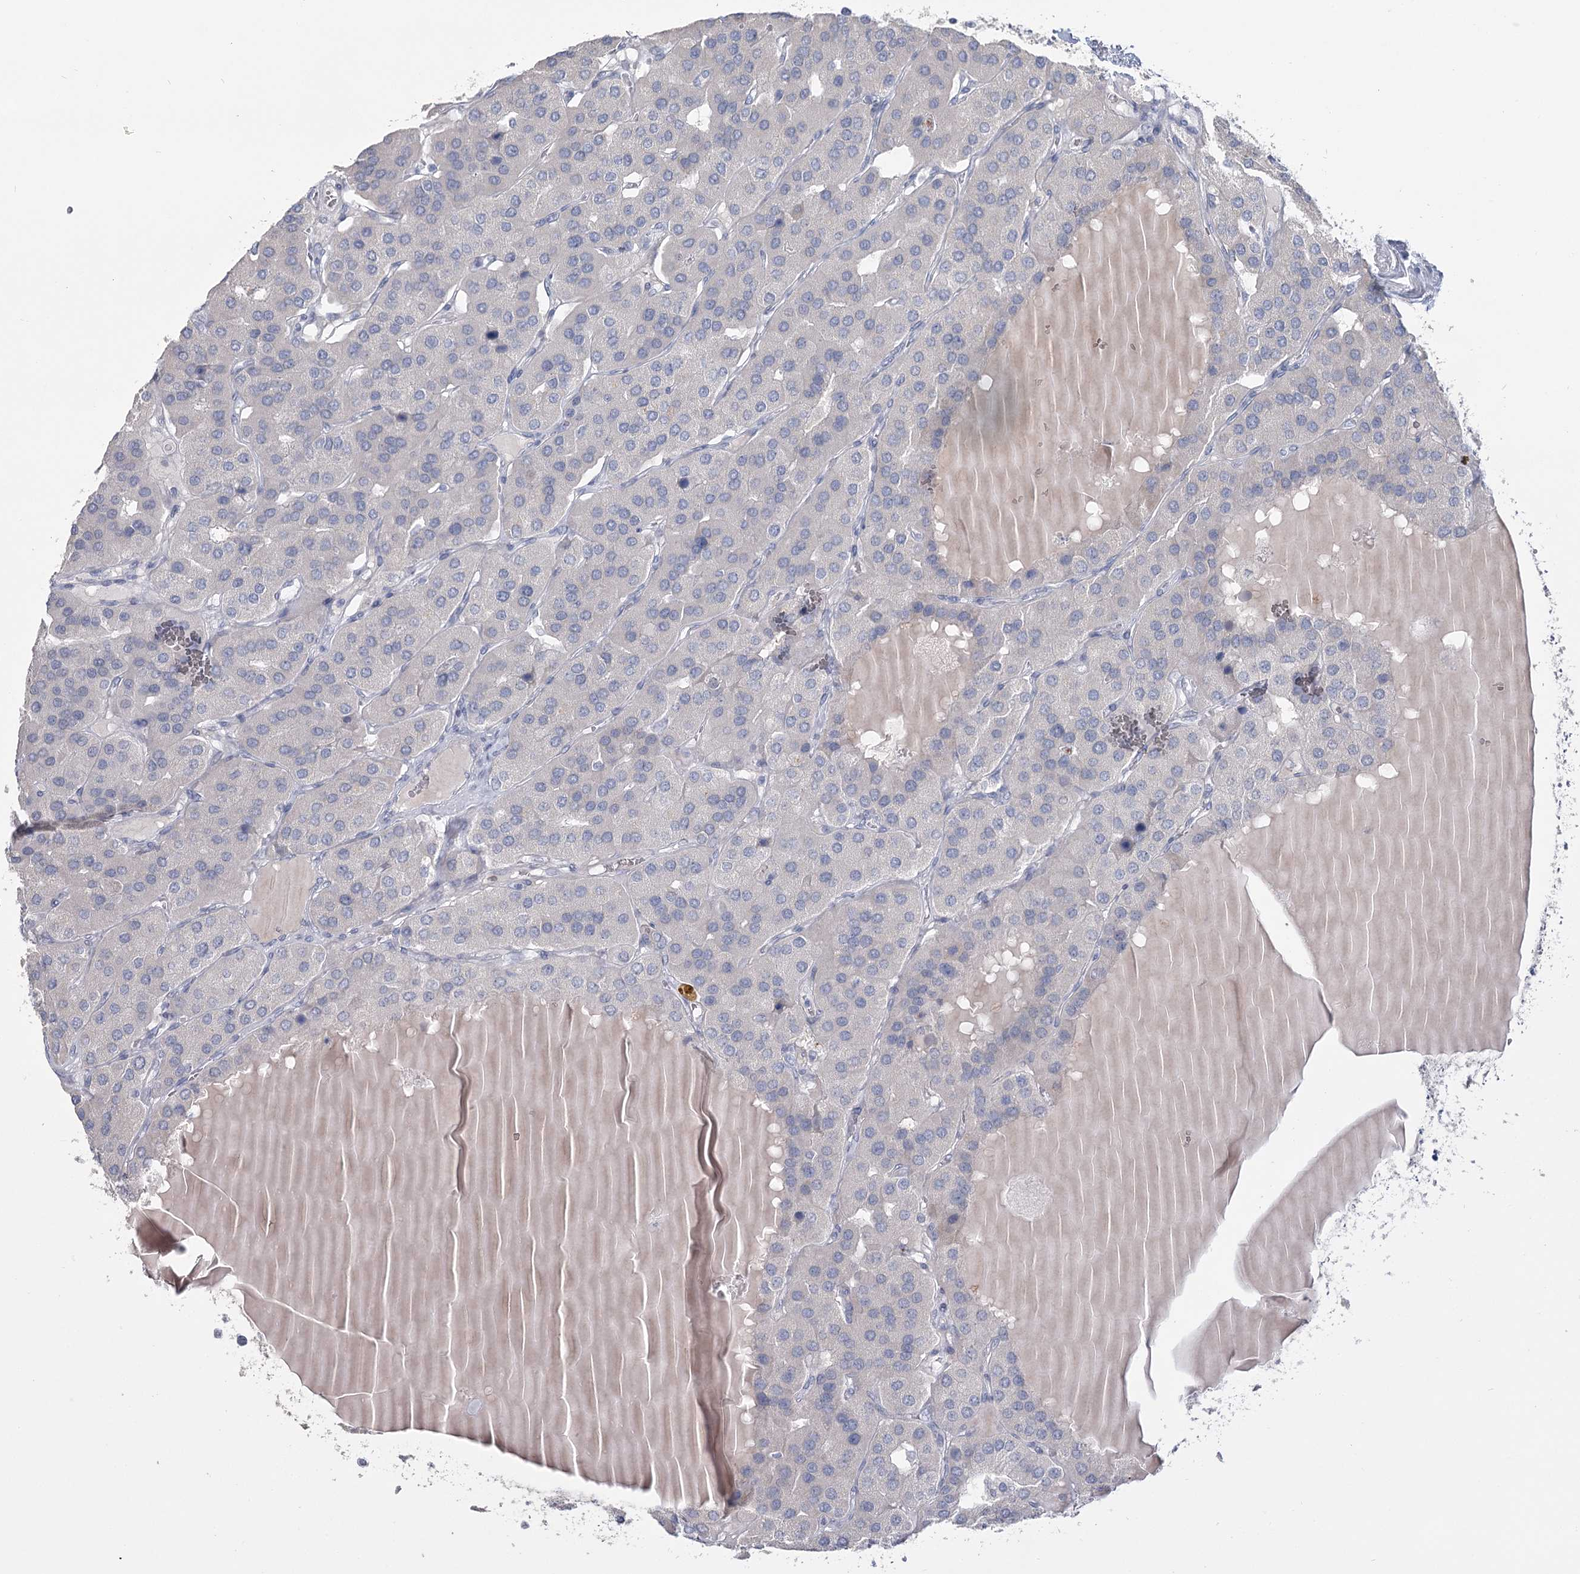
{"staining": {"intensity": "negative", "quantity": "none", "location": "none"}, "tissue": "parathyroid gland", "cell_type": "Glandular cells", "image_type": "normal", "snomed": [{"axis": "morphology", "description": "Normal tissue, NOS"}, {"axis": "morphology", "description": "Adenoma, NOS"}, {"axis": "topography", "description": "Parathyroid gland"}], "caption": "This histopathology image is of benign parathyroid gland stained with immunohistochemistry to label a protein in brown with the nuclei are counter-stained blue. There is no staining in glandular cells. Nuclei are stained in blue.", "gene": "USP11", "patient": {"sex": "female", "age": 86}}